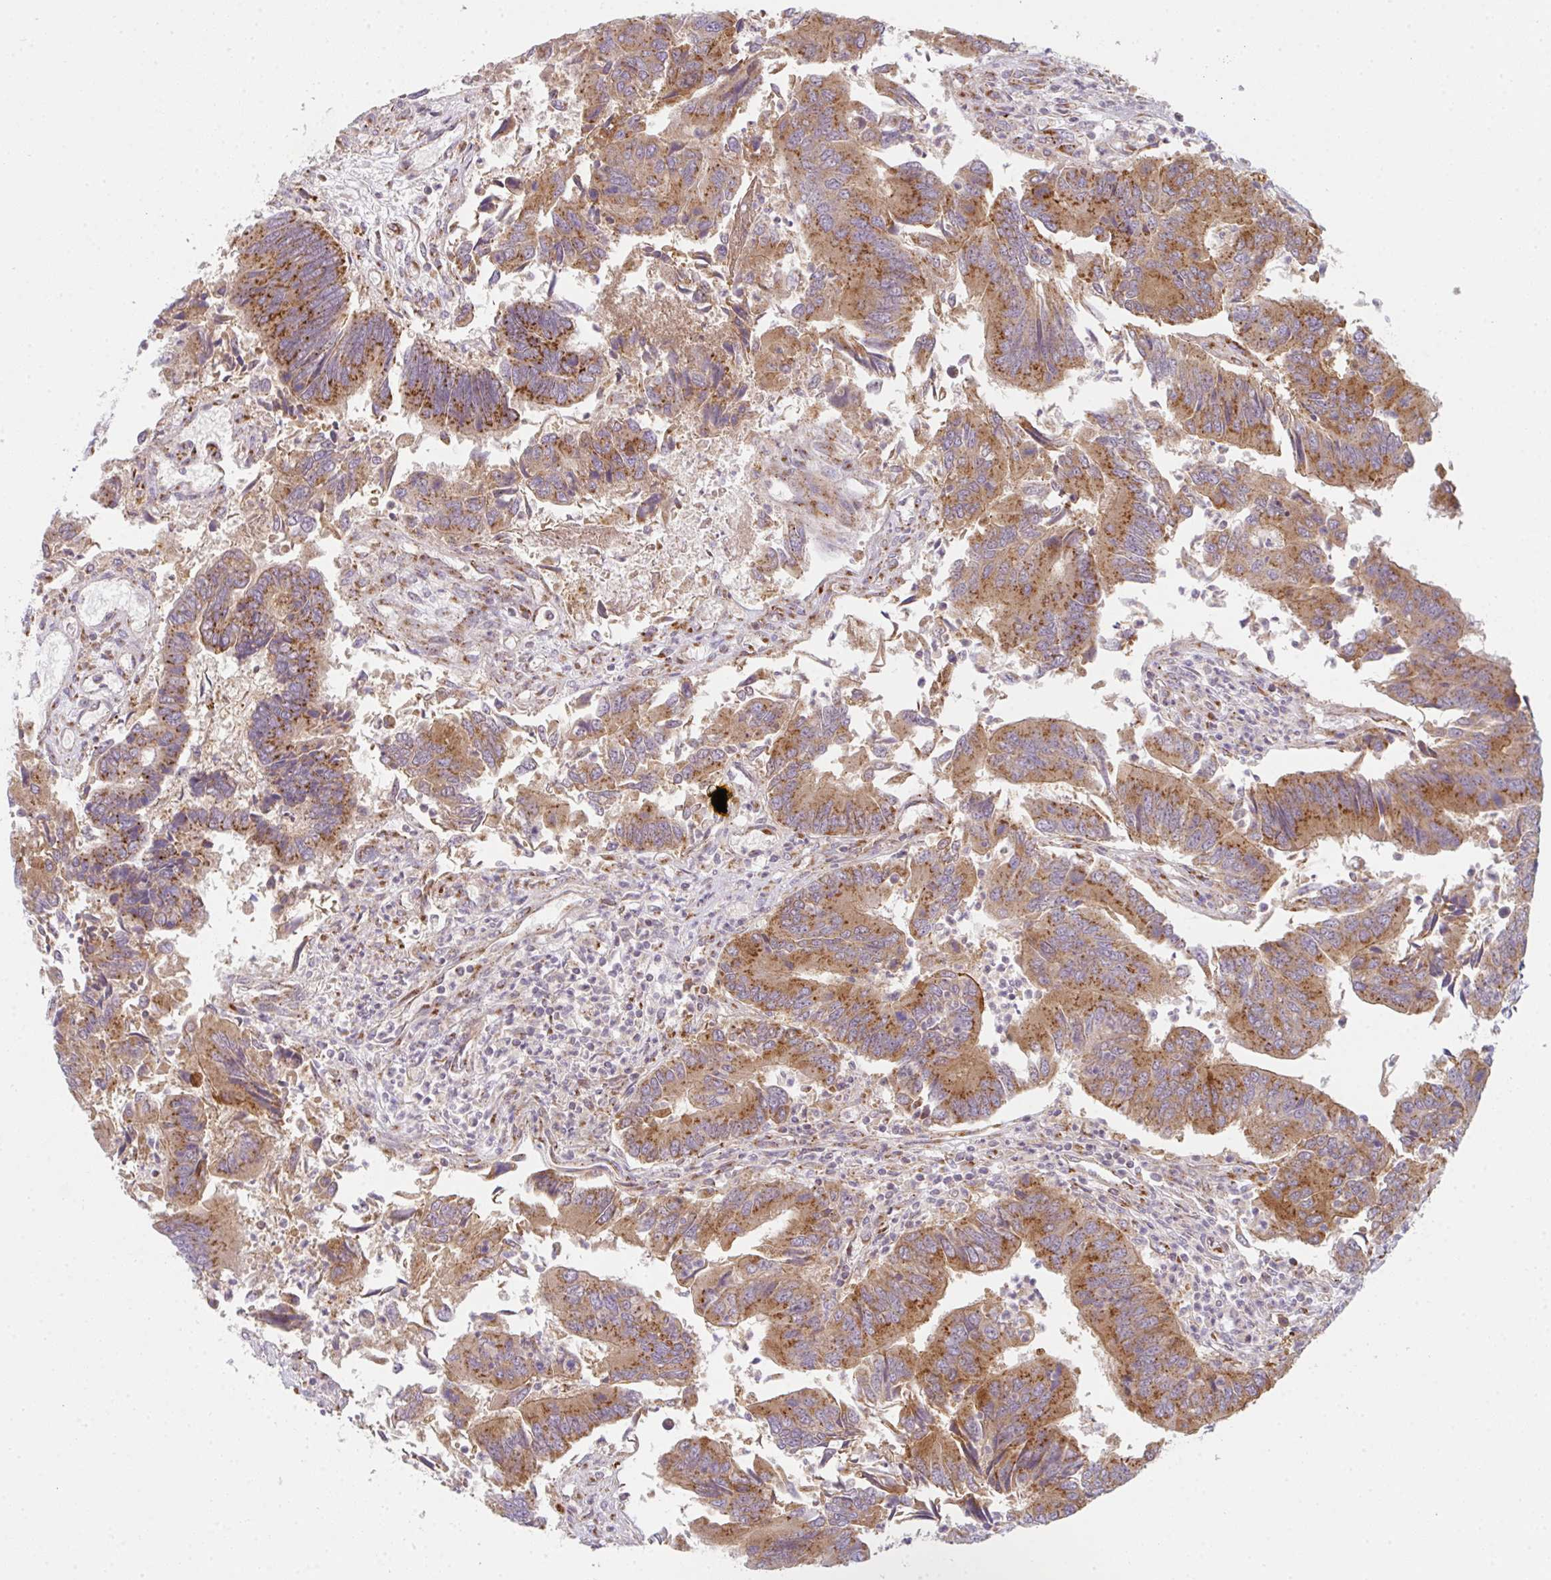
{"staining": {"intensity": "moderate", "quantity": ">75%", "location": "cytoplasmic/membranous"}, "tissue": "colorectal cancer", "cell_type": "Tumor cells", "image_type": "cancer", "snomed": [{"axis": "morphology", "description": "Adenocarcinoma, NOS"}, {"axis": "topography", "description": "Colon"}], "caption": "A brown stain highlights moderate cytoplasmic/membranous expression of a protein in colorectal cancer (adenocarcinoma) tumor cells.", "gene": "GVQW3", "patient": {"sex": "female", "age": 67}}